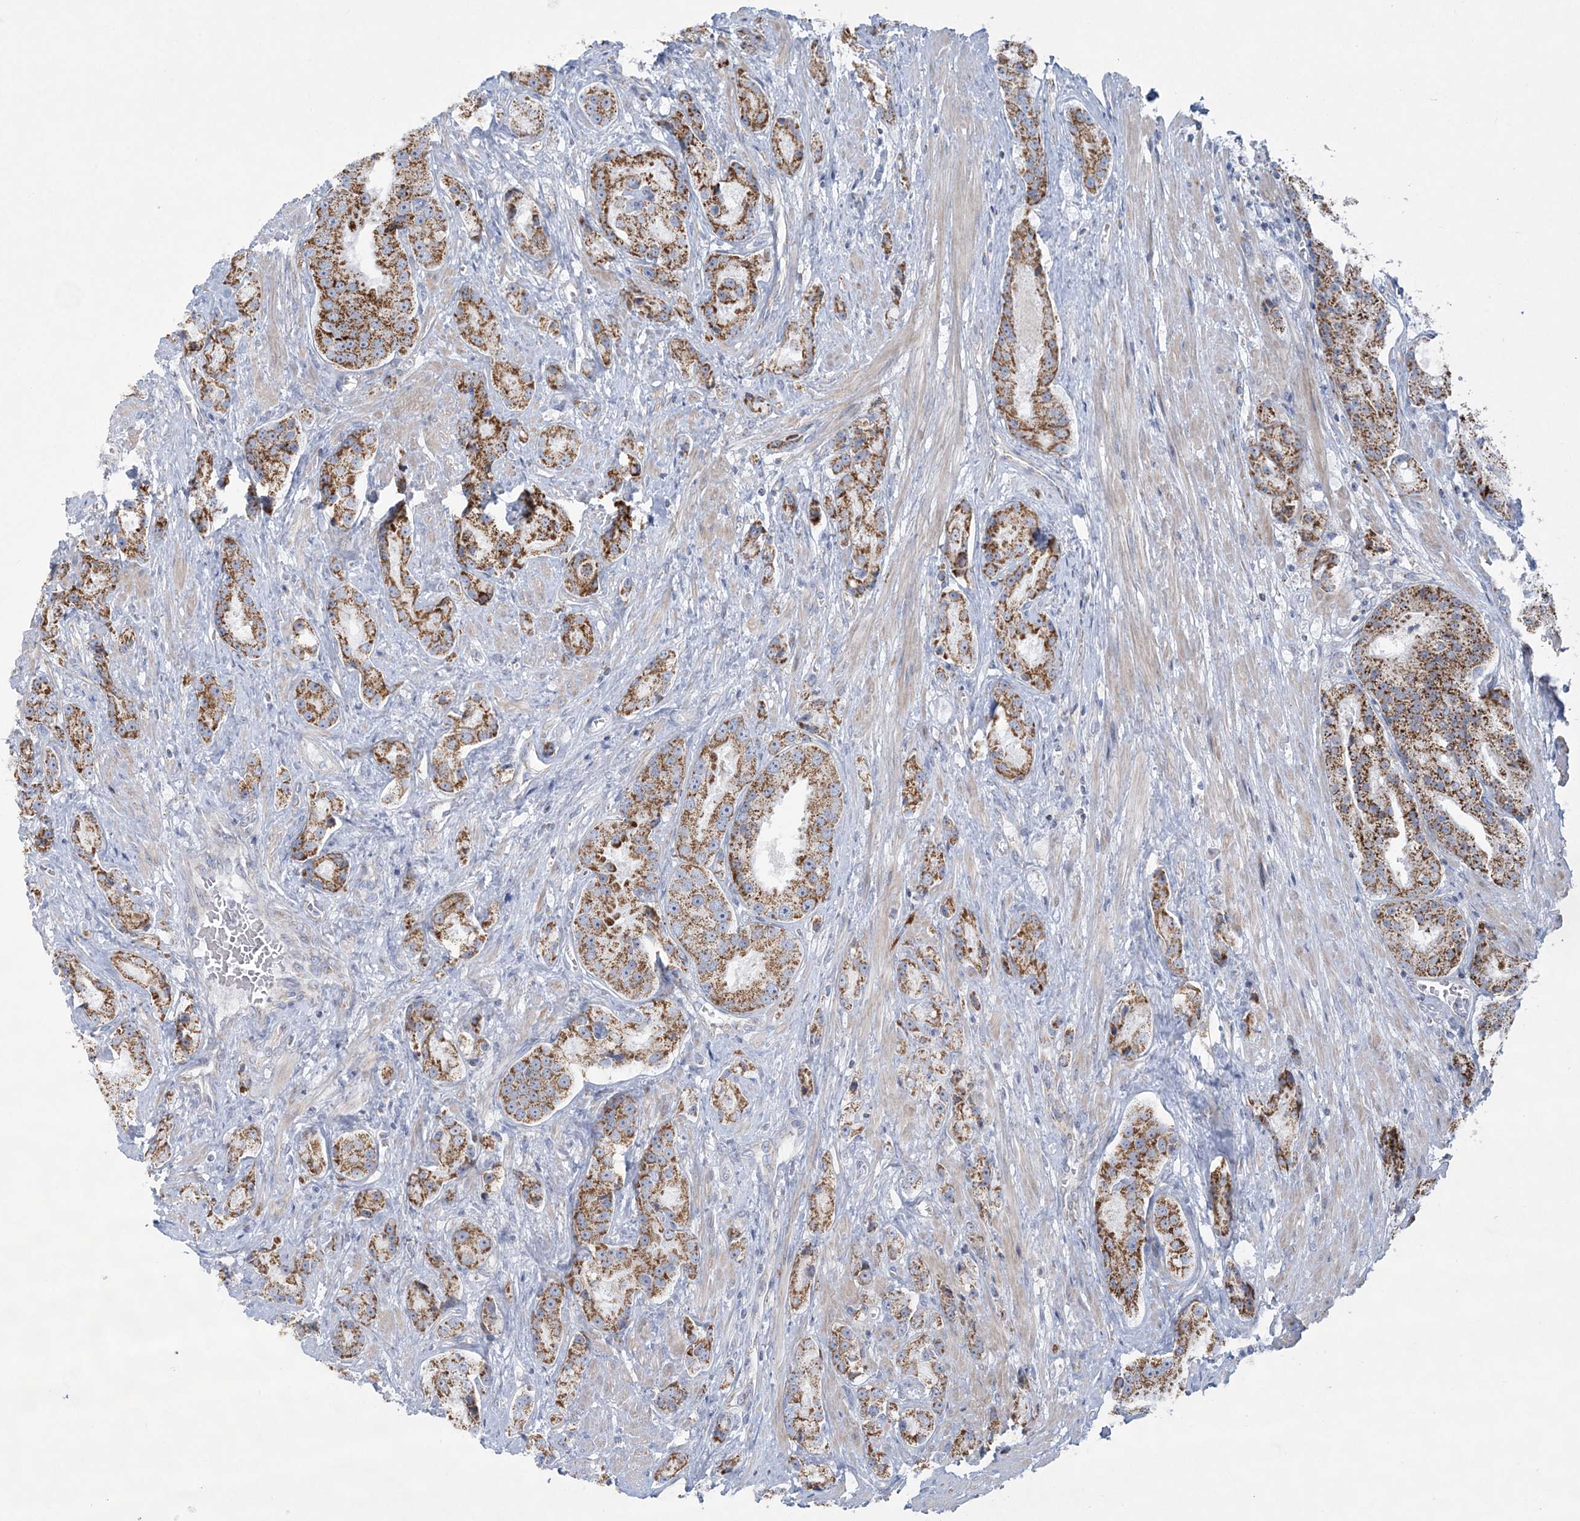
{"staining": {"intensity": "strong", "quantity": ">75%", "location": "cytoplasmic/membranous"}, "tissue": "prostate cancer", "cell_type": "Tumor cells", "image_type": "cancer", "snomed": [{"axis": "morphology", "description": "Adenocarcinoma, High grade"}, {"axis": "topography", "description": "Prostate"}], "caption": "Immunohistochemical staining of adenocarcinoma (high-grade) (prostate) exhibits strong cytoplasmic/membranous protein staining in about >75% of tumor cells.", "gene": "TBC1D7", "patient": {"sex": "male", "age": 60}}